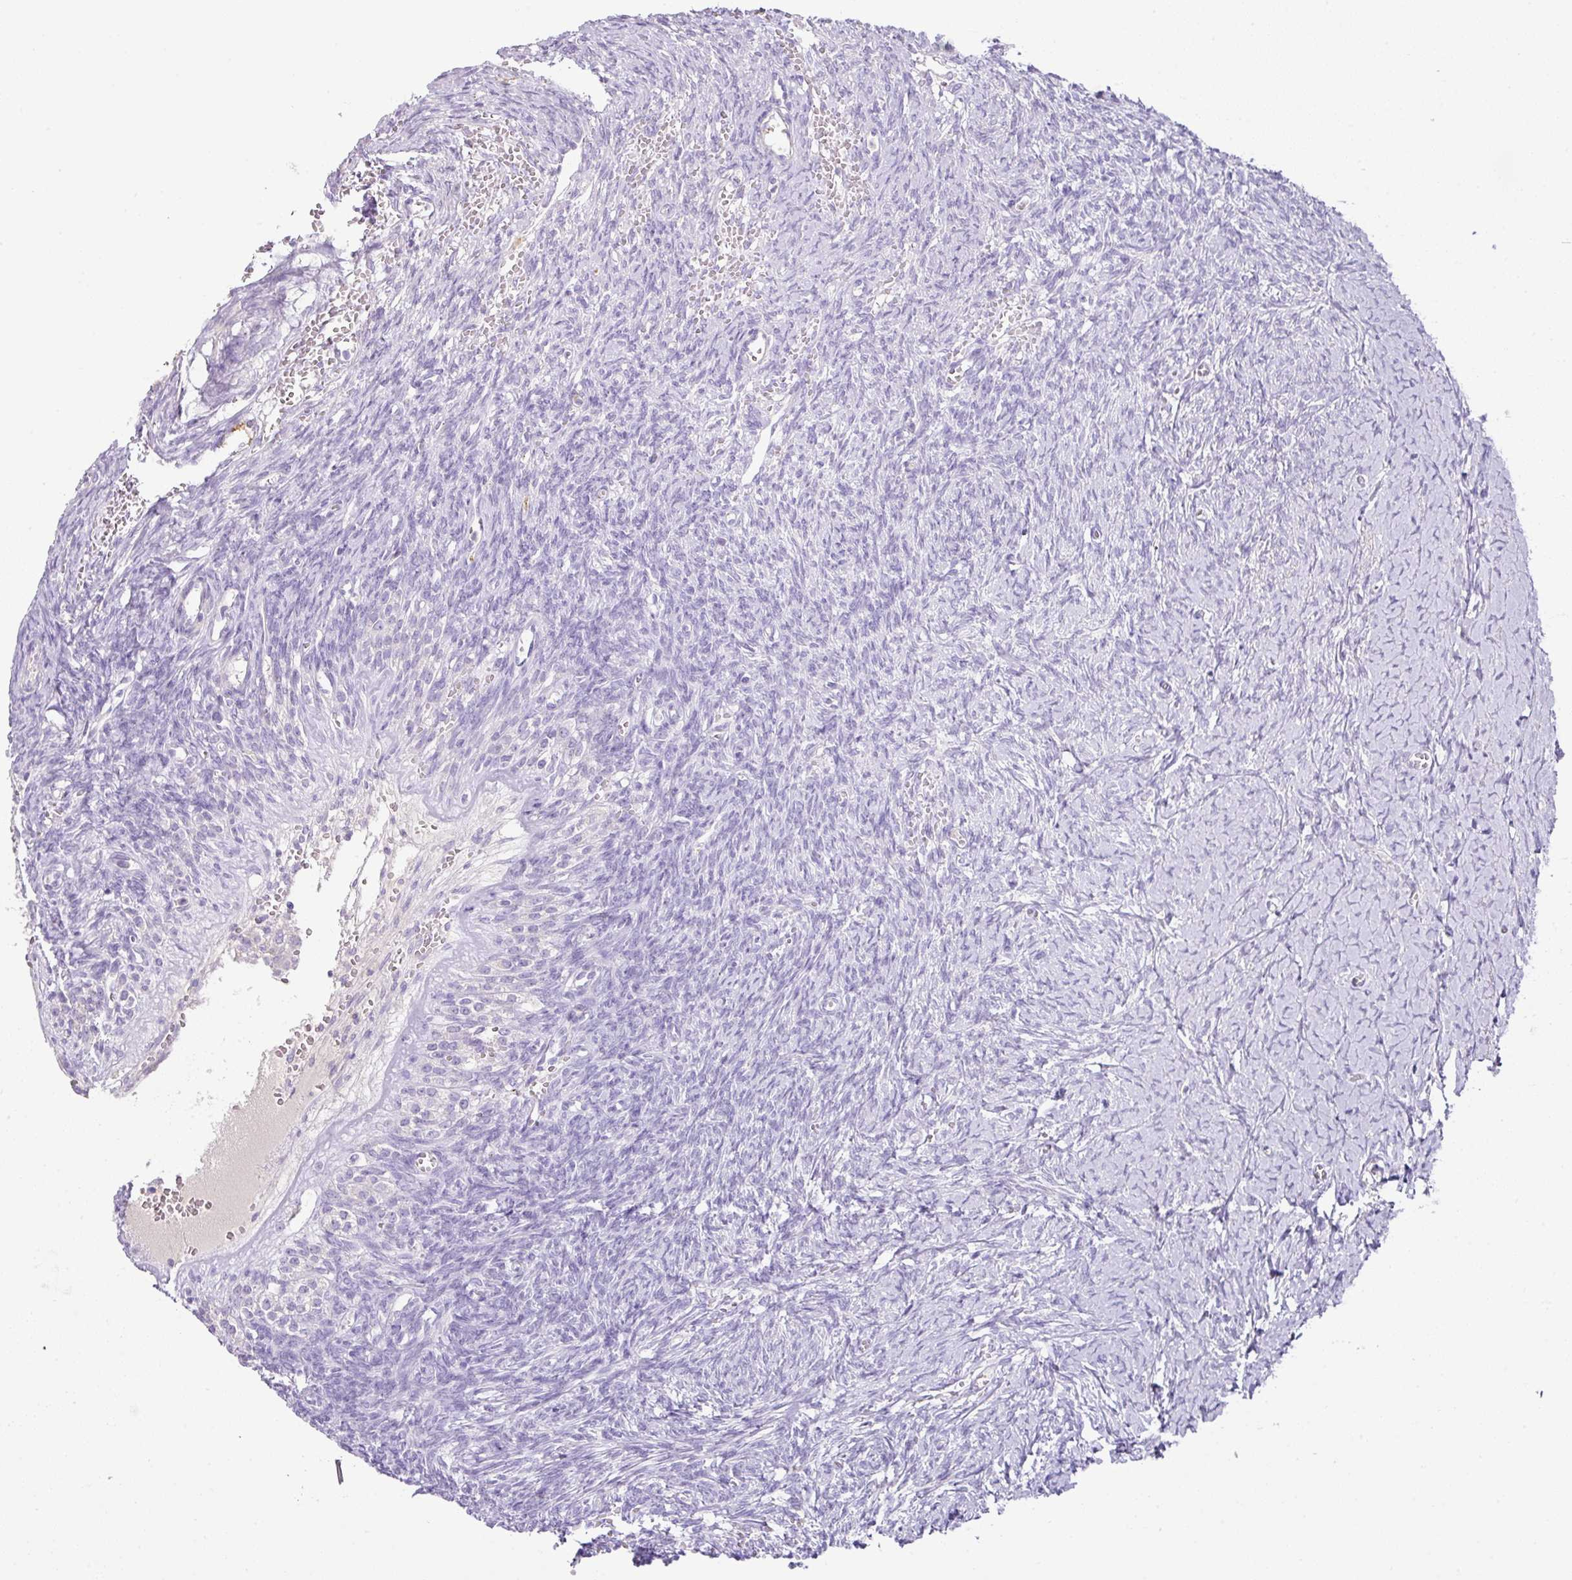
{"staining": {"intensity": "negative", "quantity": "none", "location": "none"}, "tissue": "ovary", "cell_type": "Ovarian stroma cells", "image_type": "normal", "snomed": [{"axis": "morphology", "description": "Normal tissue, NOS"}, {"axis": "topography", "description": "Ovary"}], "caption": "Ovarian stroma cells show no significant staining in benign ovary. (DAB (3,3'-diaminobenzidine) immunohistochemistry (IHC), high magnification).", "gene": "TARM1", "patient": {"sex": "female", "age": 39}}